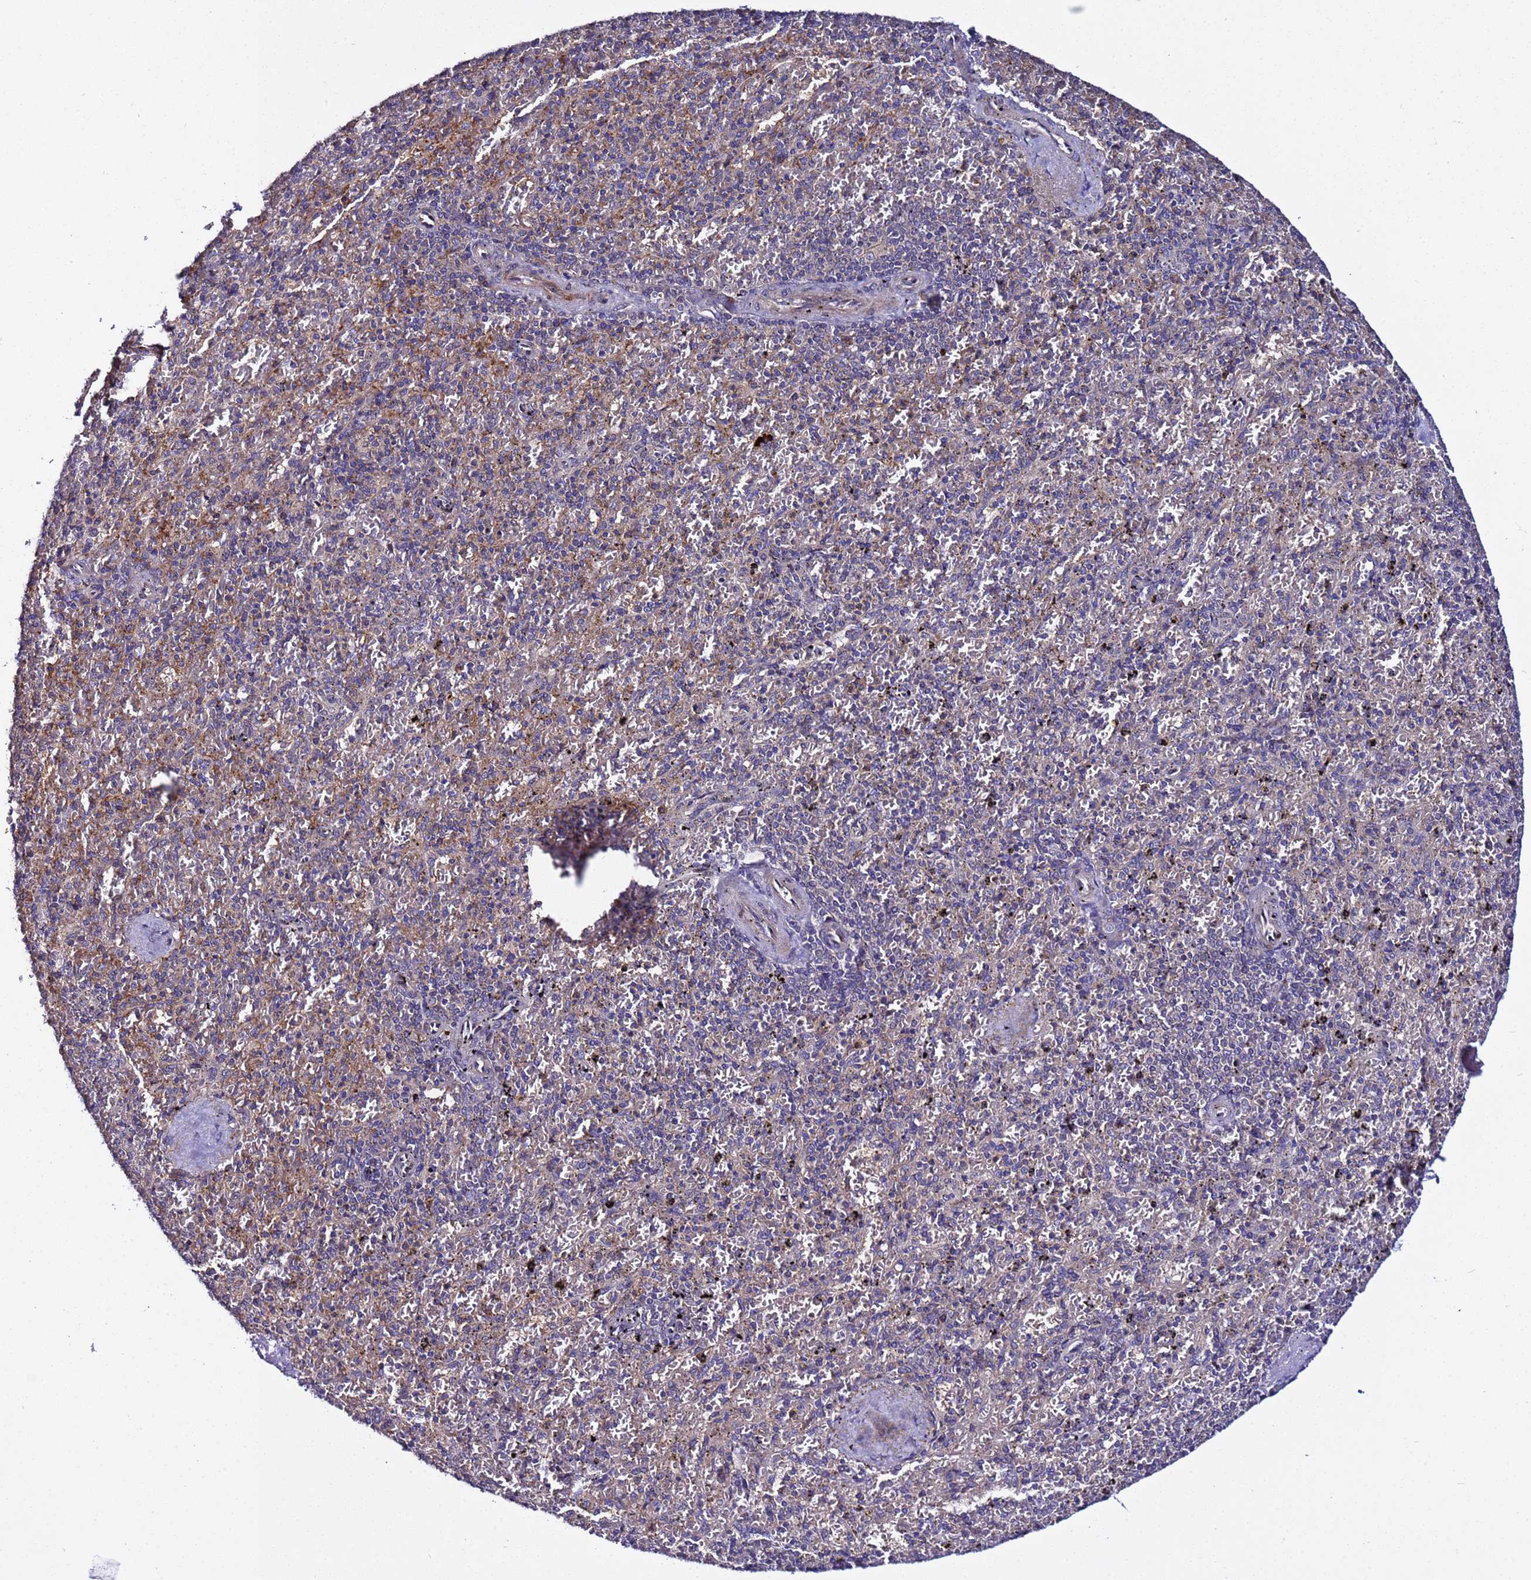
{"staining": {"intensity": "negative", "quantity": "none", "location": "none"}, "tissue": "spleen", "cell_type": "Cells in red pulp", "image_type": "normal", "snomed": [{"axis": "morphology", "description": "Normal tissue, NOS"}, {"axis": "topography", "description": "Spleen"}], "caption": "This is an immunohistochemistry histopathology image of normal spleen. There is no positivity in cells in red pulp.", "gene": "PLXDC2", "patient": {"sex": "male", "age": 82}}